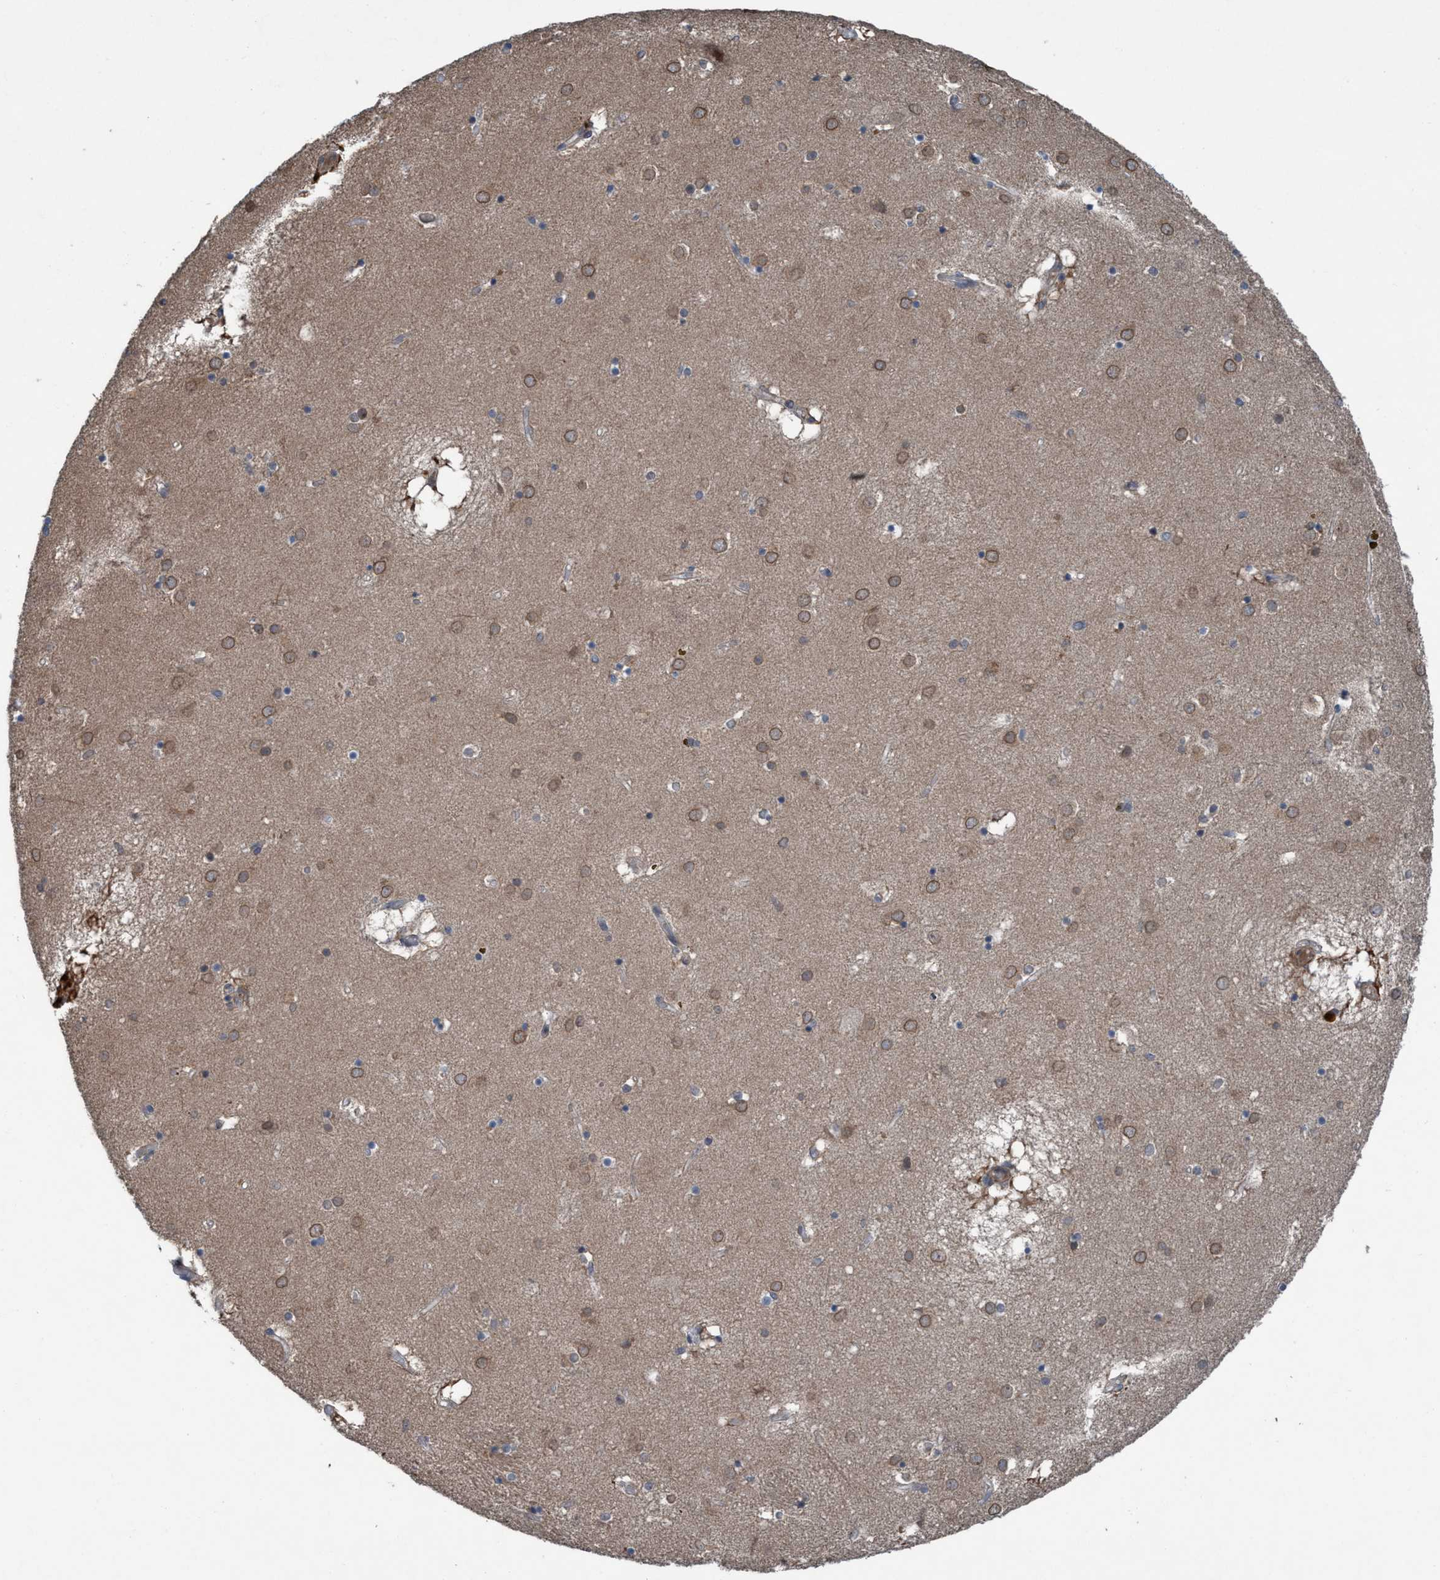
{"staining": {"intensity": "weak", "quantity": "<25%", "location": "cytoplasmic/membranous"}, "tissue": "caudate", "cell_type": "Glial cells", "image_type": "normal", "snomed": [{"axis": "morphology", "description": "Normal tissue, NOS"}, {"axis": "topography", "description": "Lateral ventricle wall"}], "caption": "IHC photomicrograph of benign caudate: human caudate stained with DAB displays no significant protein staining in glial cells.", "gene": "NISCH", "patient": {"sex": "male", "age": 70}}